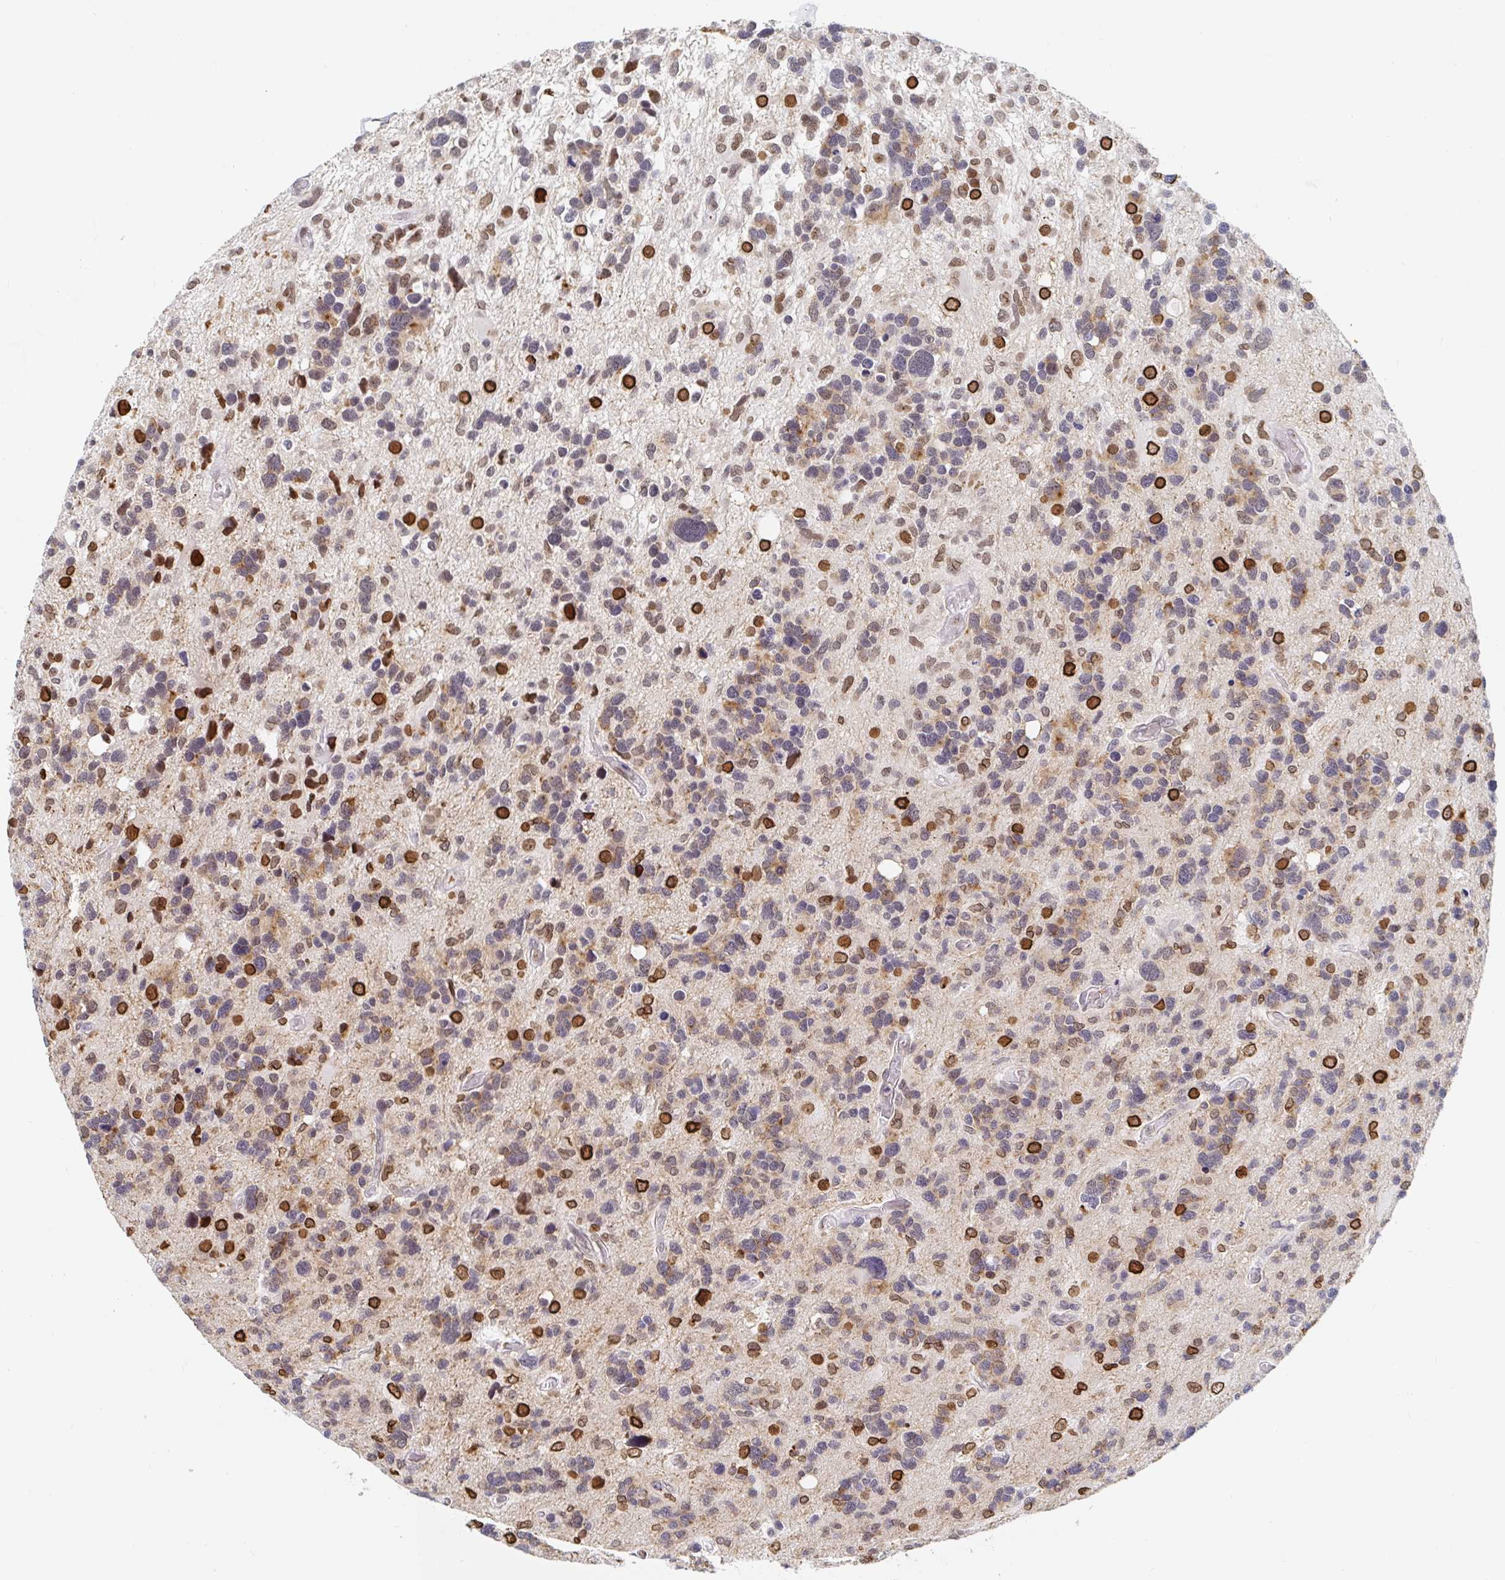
{"staining": {"intensity": "weak", "quantity": "25%-75%", "location": "cytoplasmic/membranous"}, "tissue": "glioma", "cell_type": "Tumor cells", "image_type": "cancer", "snomed": [{"axis": "morphology", "description": "Glioma, malignant, High grade"}, {"axis": "topography", "description": "Brain"}], "caption": "This histopathology image shows IHC staining of human high-grade glioma (malignant), with low weak cytoplasmic/membranous staining in about 25%-75% of tumor cells.", "gene": "CHD2", "patient": {"sex": "male", "age": 49}}